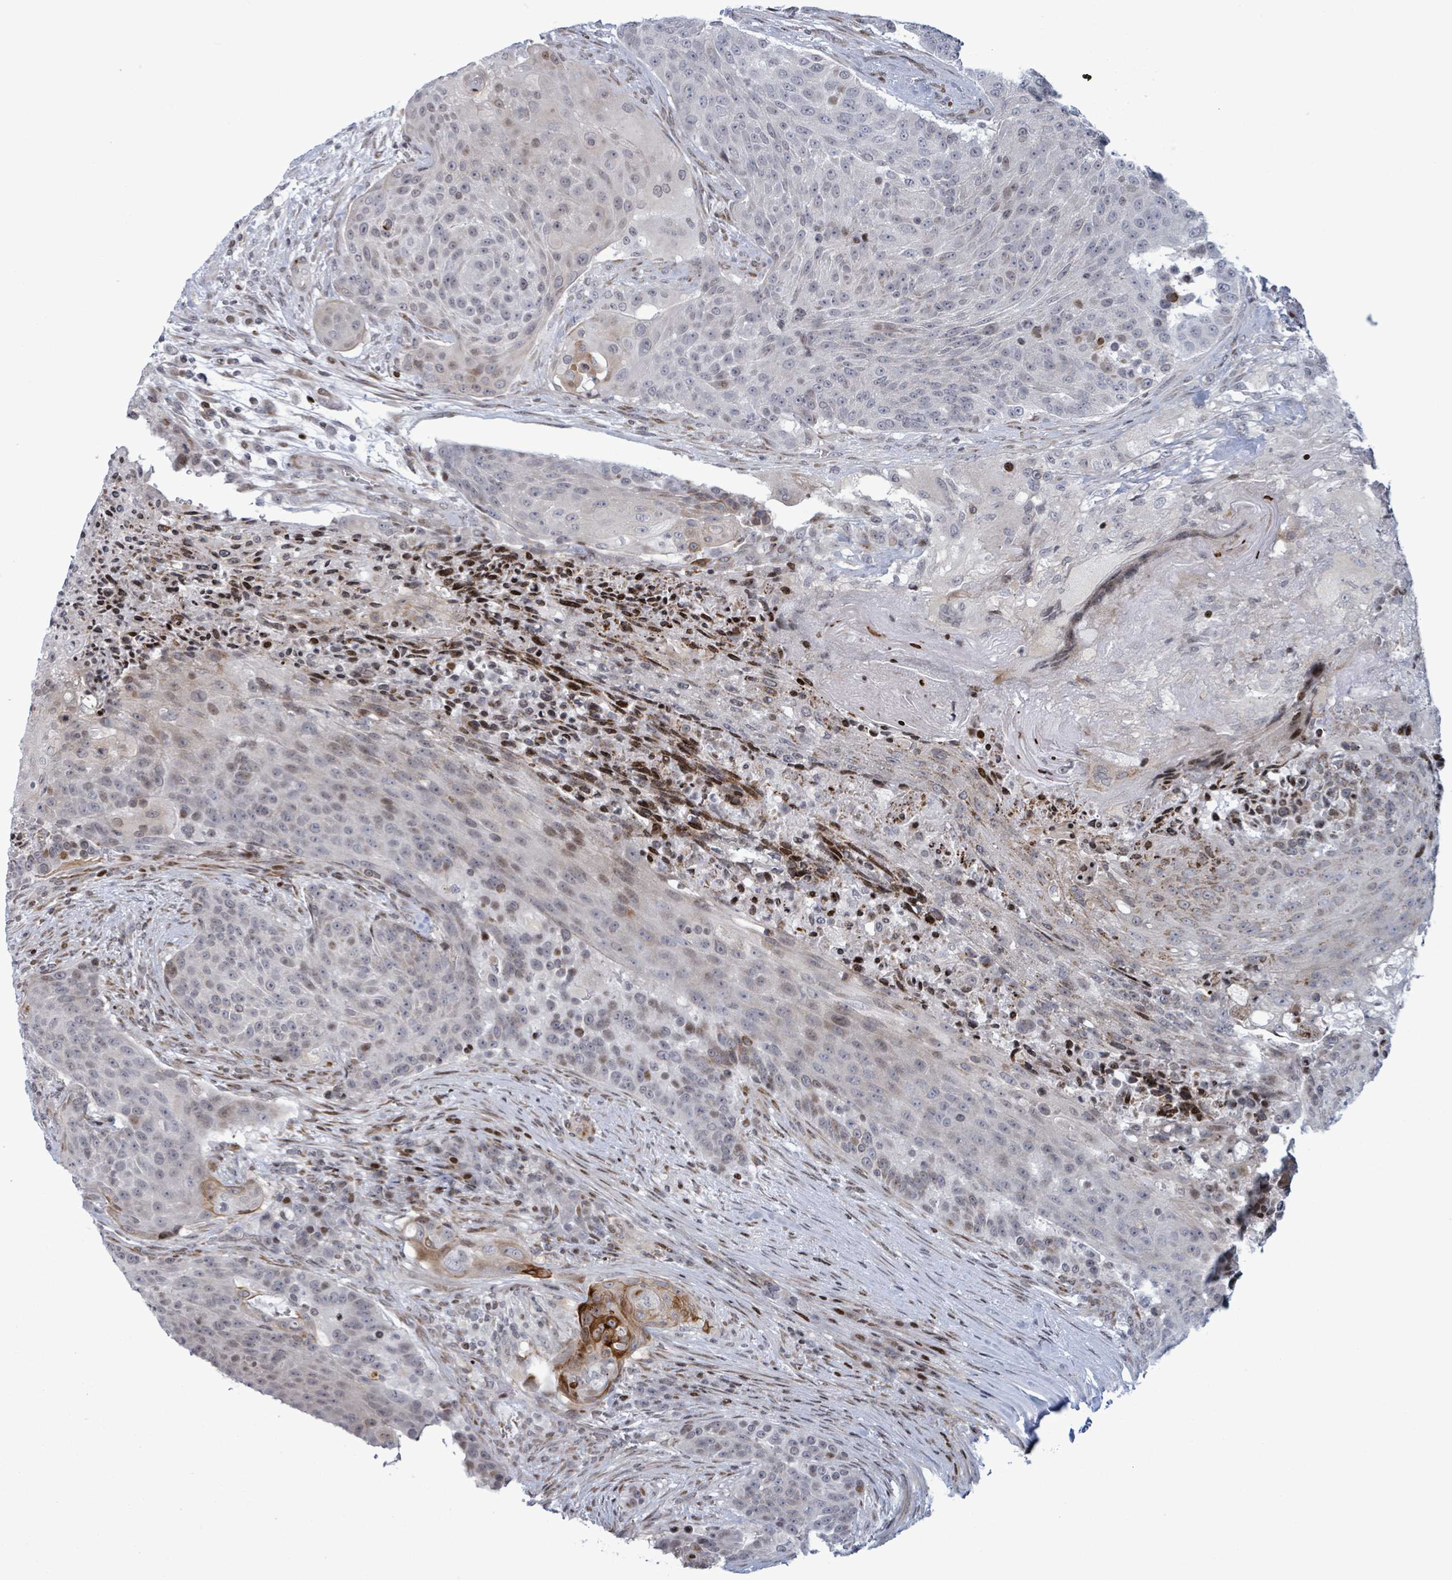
{"staining": {"intensity": "moderate", "quantity": "<25%", "location": "nuclear"}, "tissue": "urothelial cancer", "cell_type": "Tumor cells", "image_type": "cancer", "snomed": [{"axis": "morphology", "description": "Urothelial carcinoma, High grade"}, {"axis": "topography", "description": "Urinary bladder"}], "caption": "An immunohistochemistry image of neoplastic tissue is shown. Protein staining in brown highlights moderate nuclear positivity in urothelial carcinoma (high-grade) within tumor cells. (Brightfield microscopy of DAB IHC at high magnification).", "gene": "FNDC4", "patient": {"sex": "female", "age": 63}}